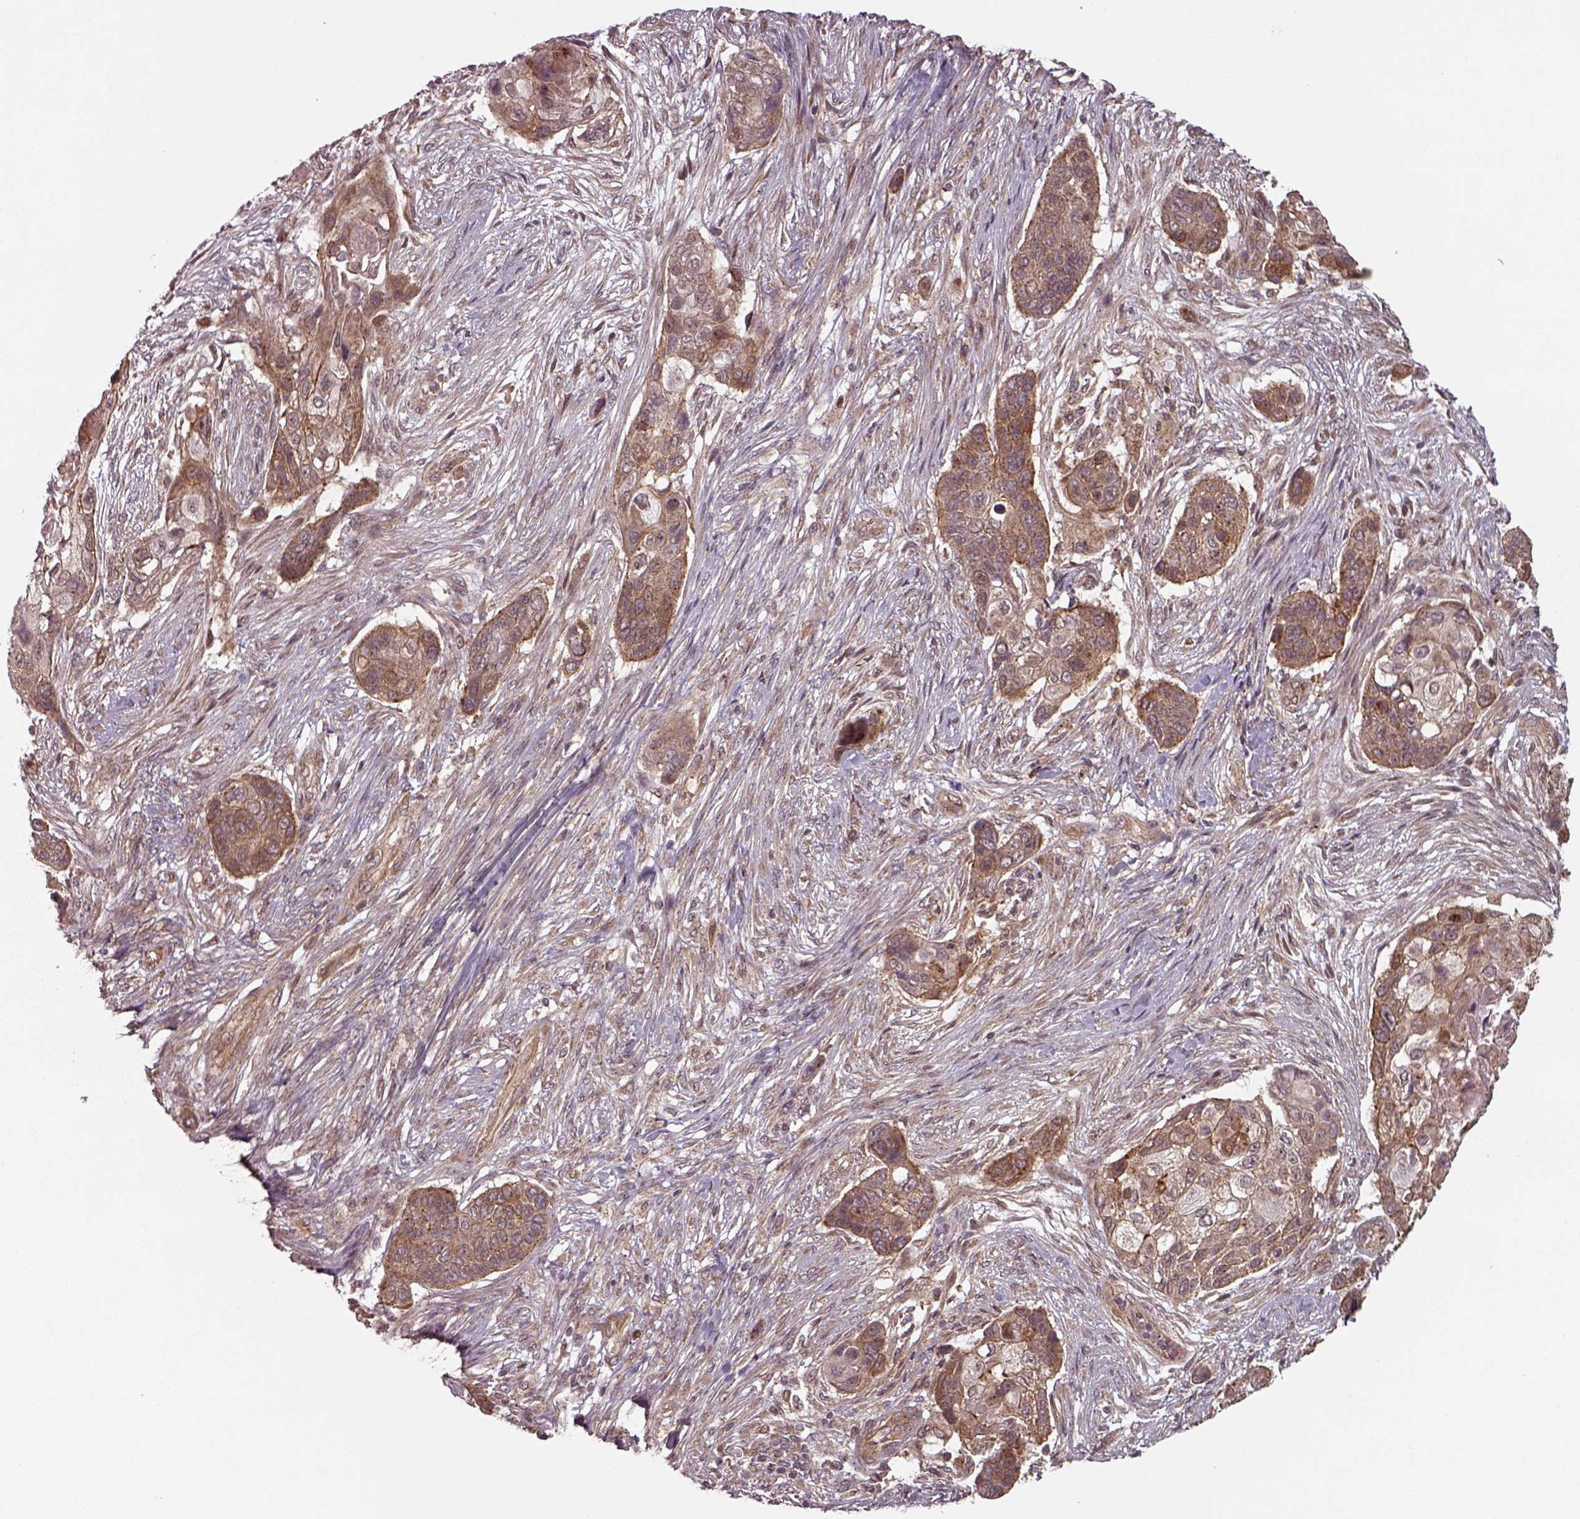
{"staining": {"intensity": "moderate", "quantity": ">75%", "location": "cytoplasmic/membranous"}, "tissue": "lung cancer", "cell_type": "Tumor cells", "image_type": "cancer", "snomed": [{"axis": "morphology", "description": "Squamous cell carcinoma, NOS"}, {"axis": "topography", "description": "Lung"}], "caption": "Protein staining shows moderate cytoplasmic/membranous expression in approximately >75% of tumor cells in lung cancer.", "gene": "CHMP3", "patient": {"sex": "male", "age": 69}}